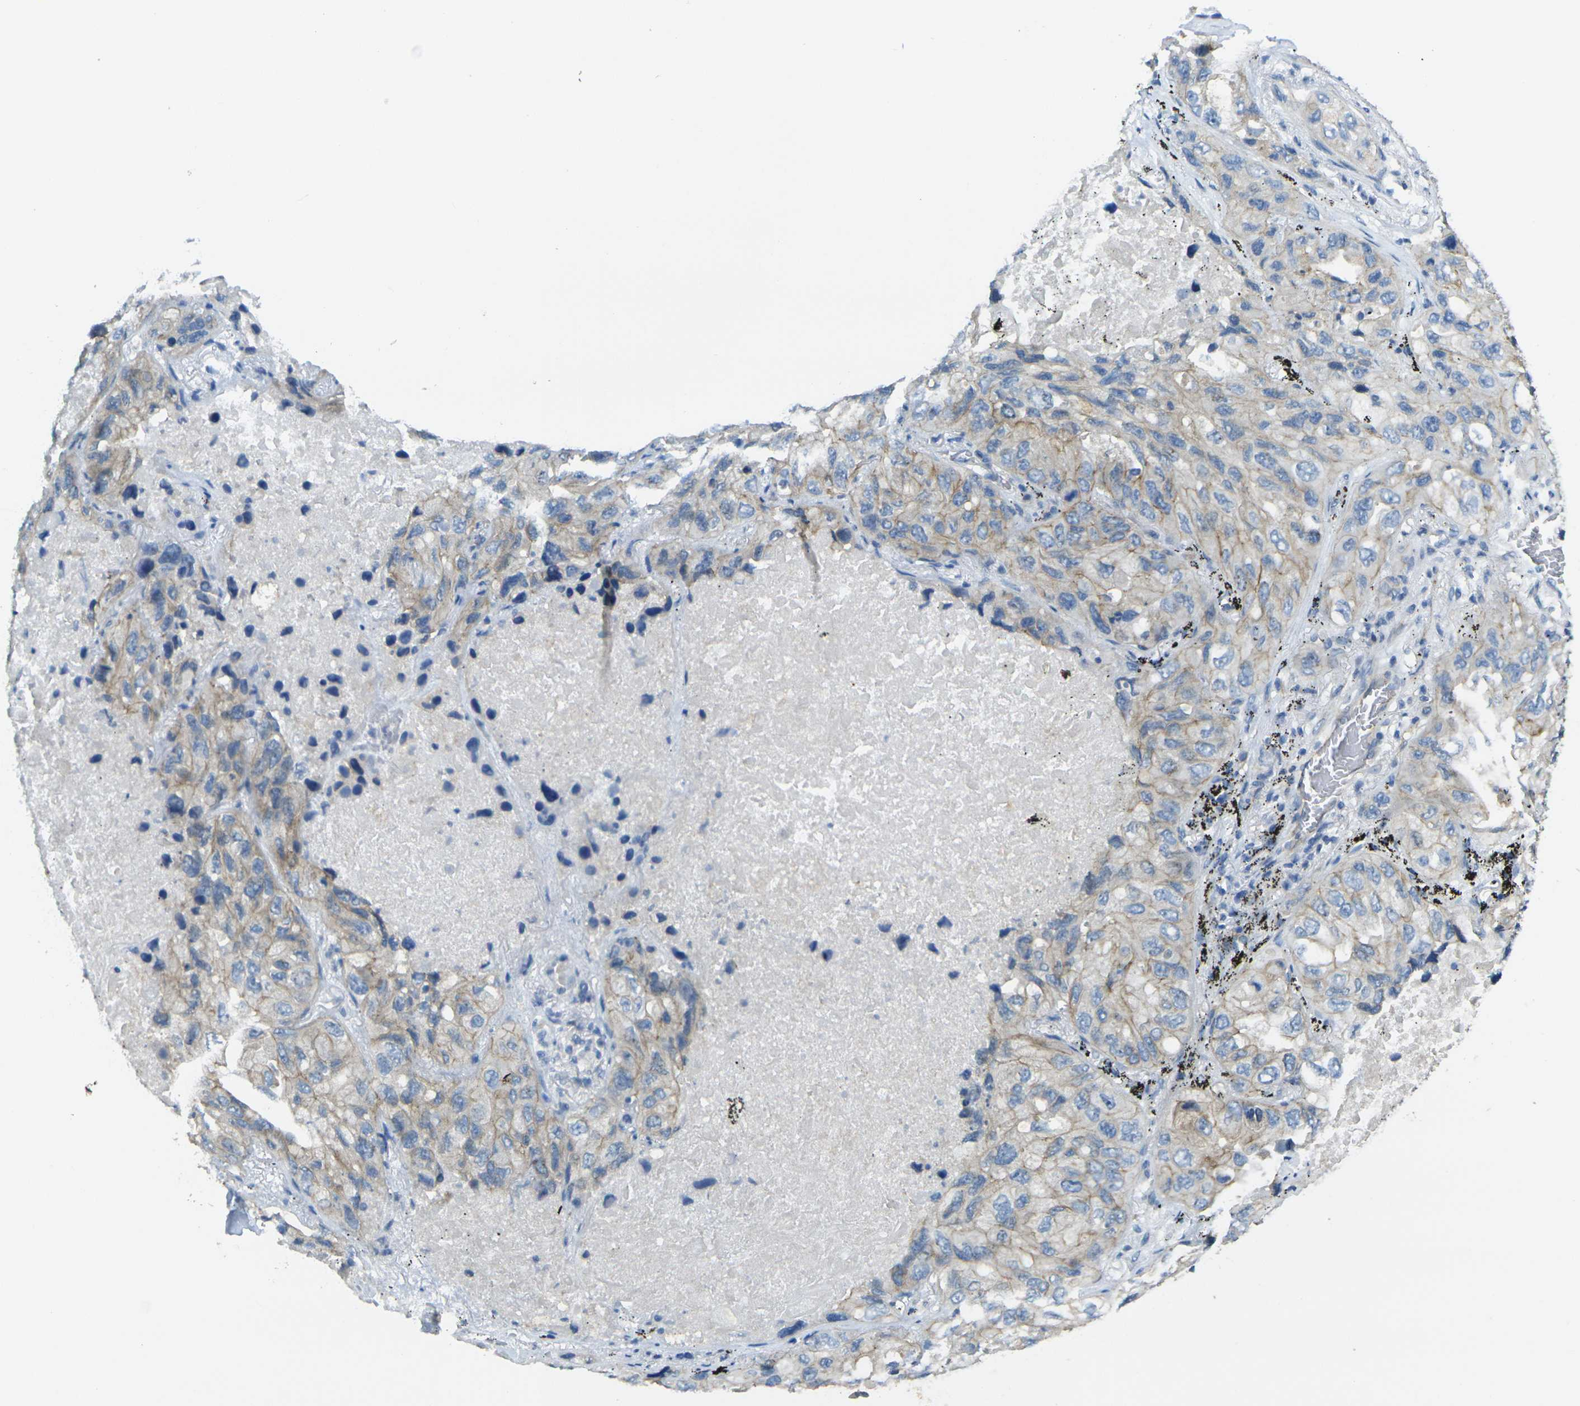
{"staining": {"intensity": "weak", "quantity": ">75%", "location": "cytoplasmic/membranous"}, "tissue": "lung cancer", "cell_type": "Tumor cells", "image_type": "cancer", "snomed": [{"axis": "morphology", "description": "Squamous cell carcinoma, NOS"}, {"axis": "topography", "description": "Lung"}], "caption": "Weak cytoplasmic/membranous positivity is appreciated in approximately >75% of tumor cells in lung cancer.", "gene": "RHBDD1", "patient": {"sex": "female", "age": 73}}